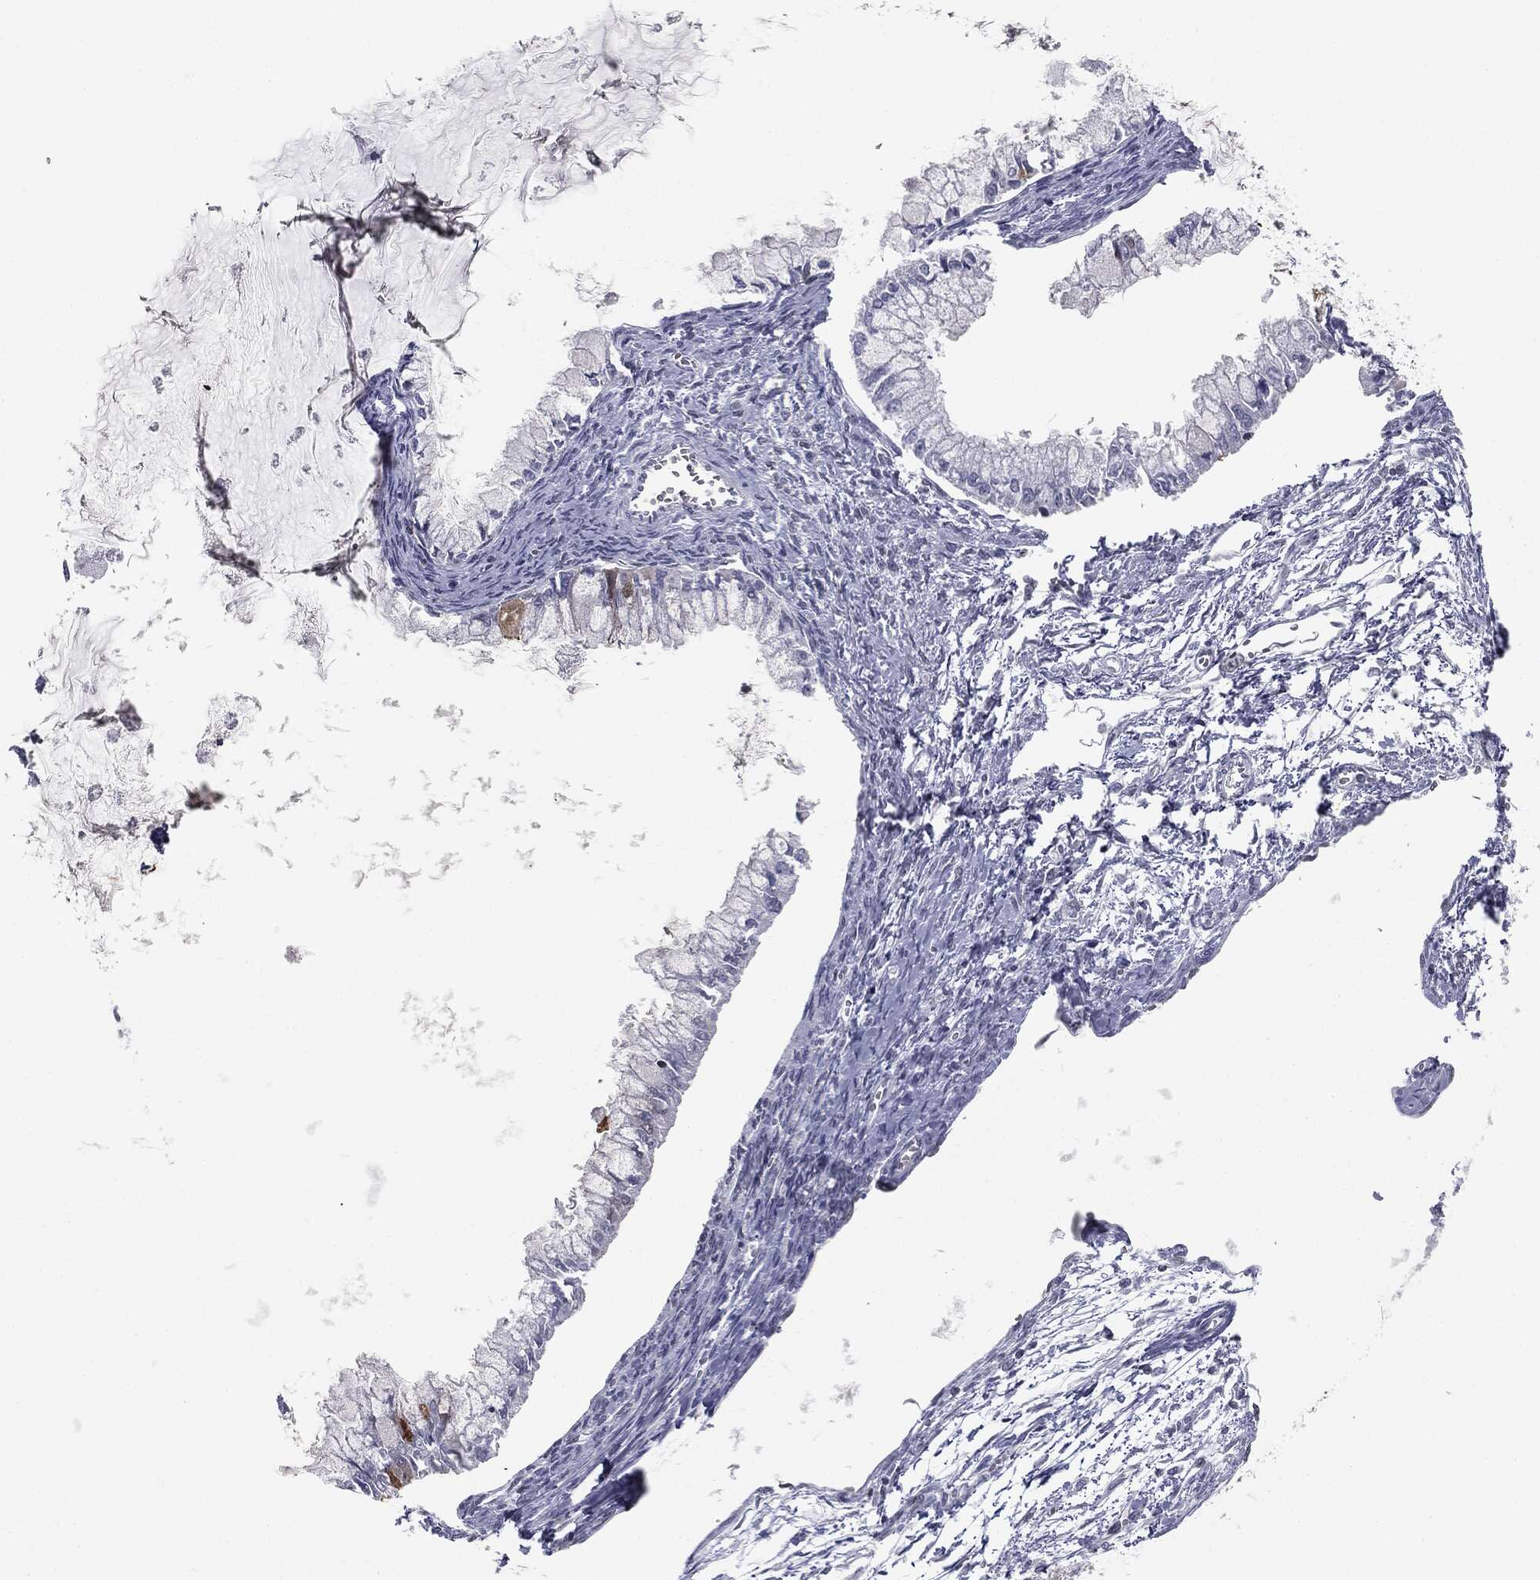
{"staining": {"intensity": "negative", "quantity": "none", "location": "none"}, "tissue": "ovarian cancer", "cell_type": "Tumor cells", "image_type": "cancer", "snomed": [{"axis": "morphology", "description": "Cystadenocarcinoma, mucinous, NOS"}, {"axis": "topography", "description": "Ovary"}], "caption": "Tumor cells are negative for brown protein staining in mucinous cystadenocarcinoma (ovarian). (DAB (3,3'-diaminobenzidine) immunohistochemistry (IHC) visualized using brightfield microscopy, high magnification).", "gene": "ALDOB", "patient": {"sex": "female", "age": 34}}